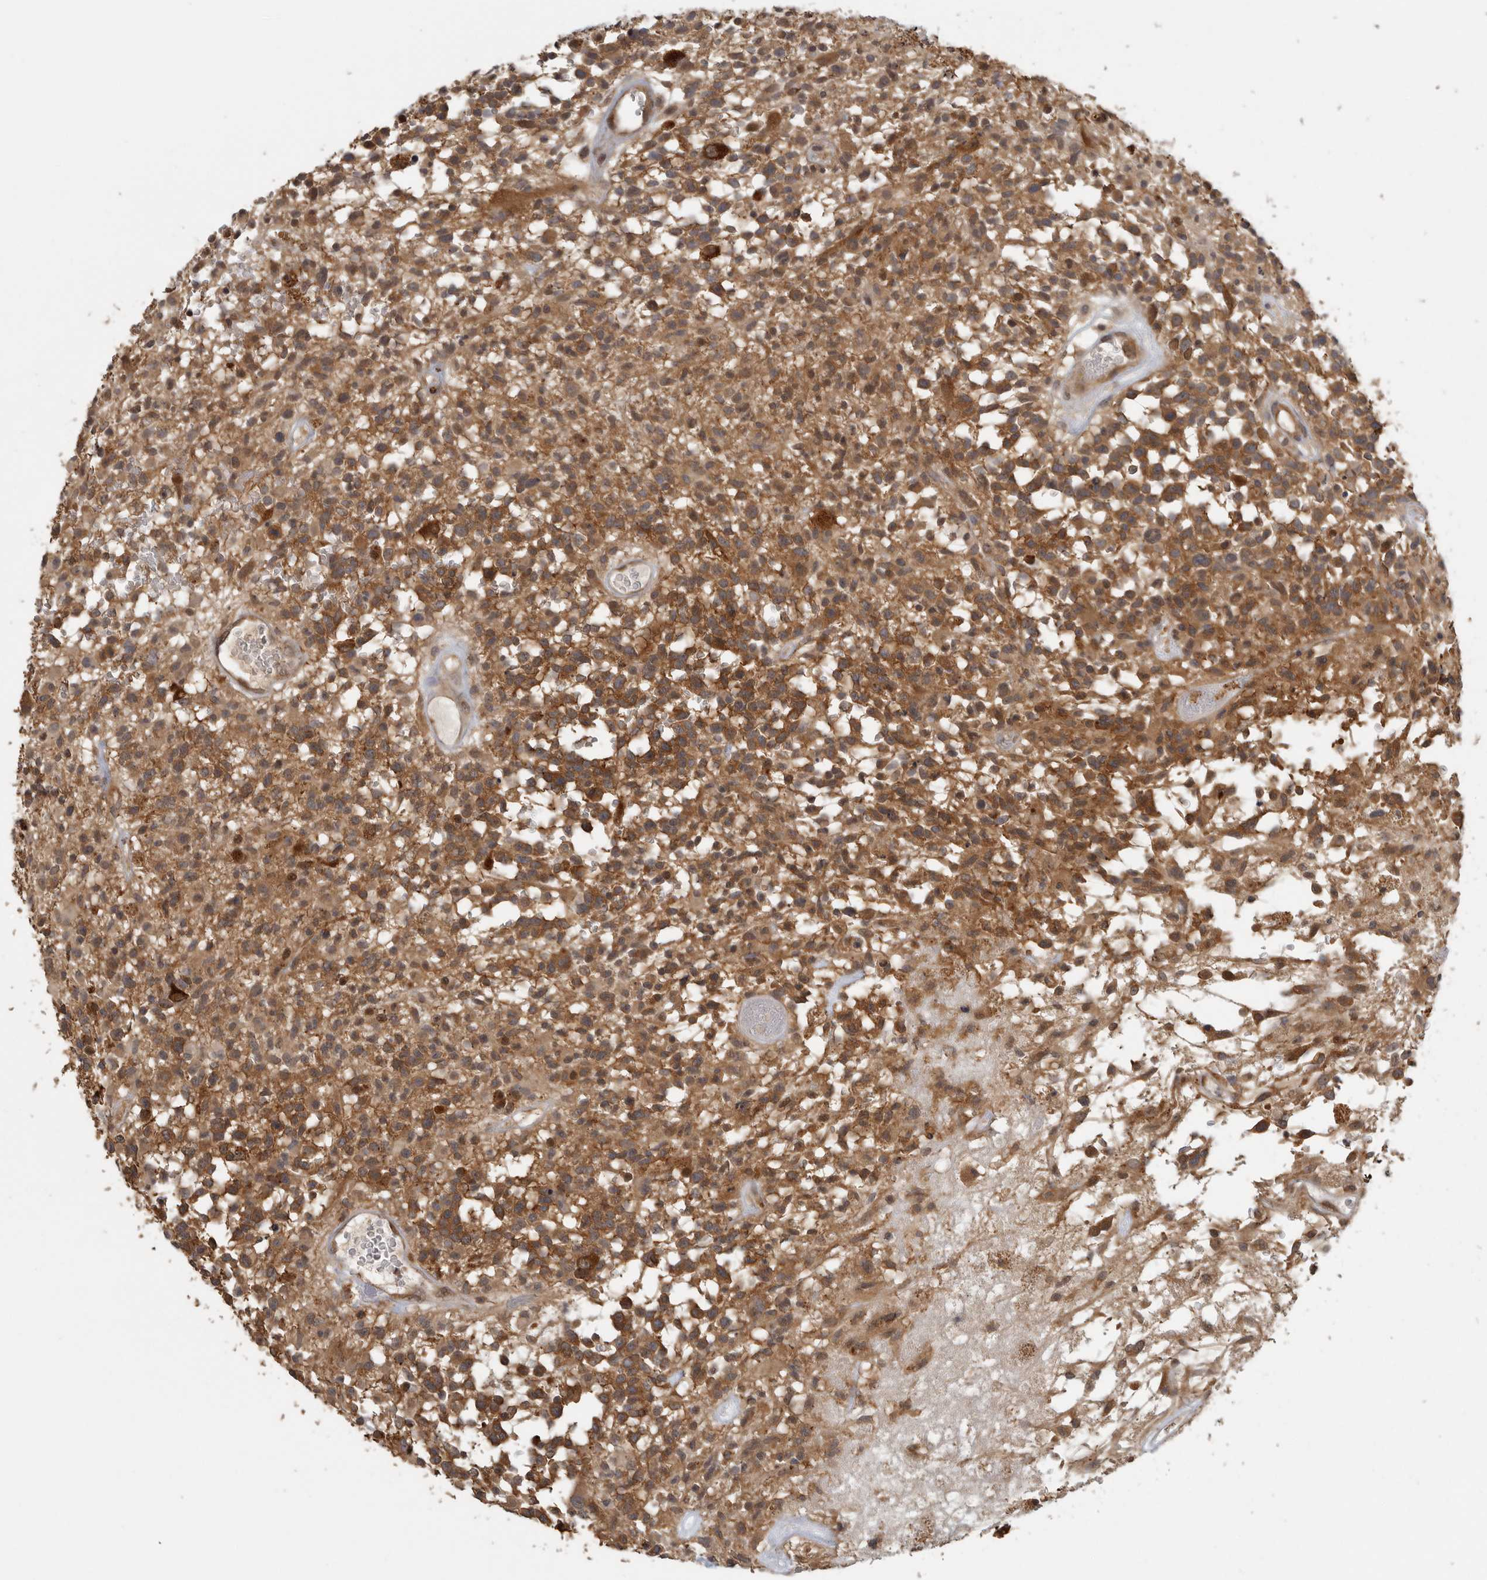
{"staining": {"intensity": "moderate", "quantity": ">75%", "location": "cytoplasmic/membranous"}, "tissue": "glioma", "cell_type": "Tumor cells", "image_type": "cancer", "snomed": [{"axis": "morphology", "description": "Glioma, malignant, High grade"}, {"axis": "morphology", "description": "Glioblastoma, NOS"}, {"axis": "topography", "description": "Brain"}], "caption": "About >75% of tumor cells in human malignant glioma (high-grade) demonstrate moderate cytoplasmic/membranous protein staining as visualized by brown immunohistochemical staining.", "gene": "CCT8", "patient": {"sex": "male", "age": 60}}